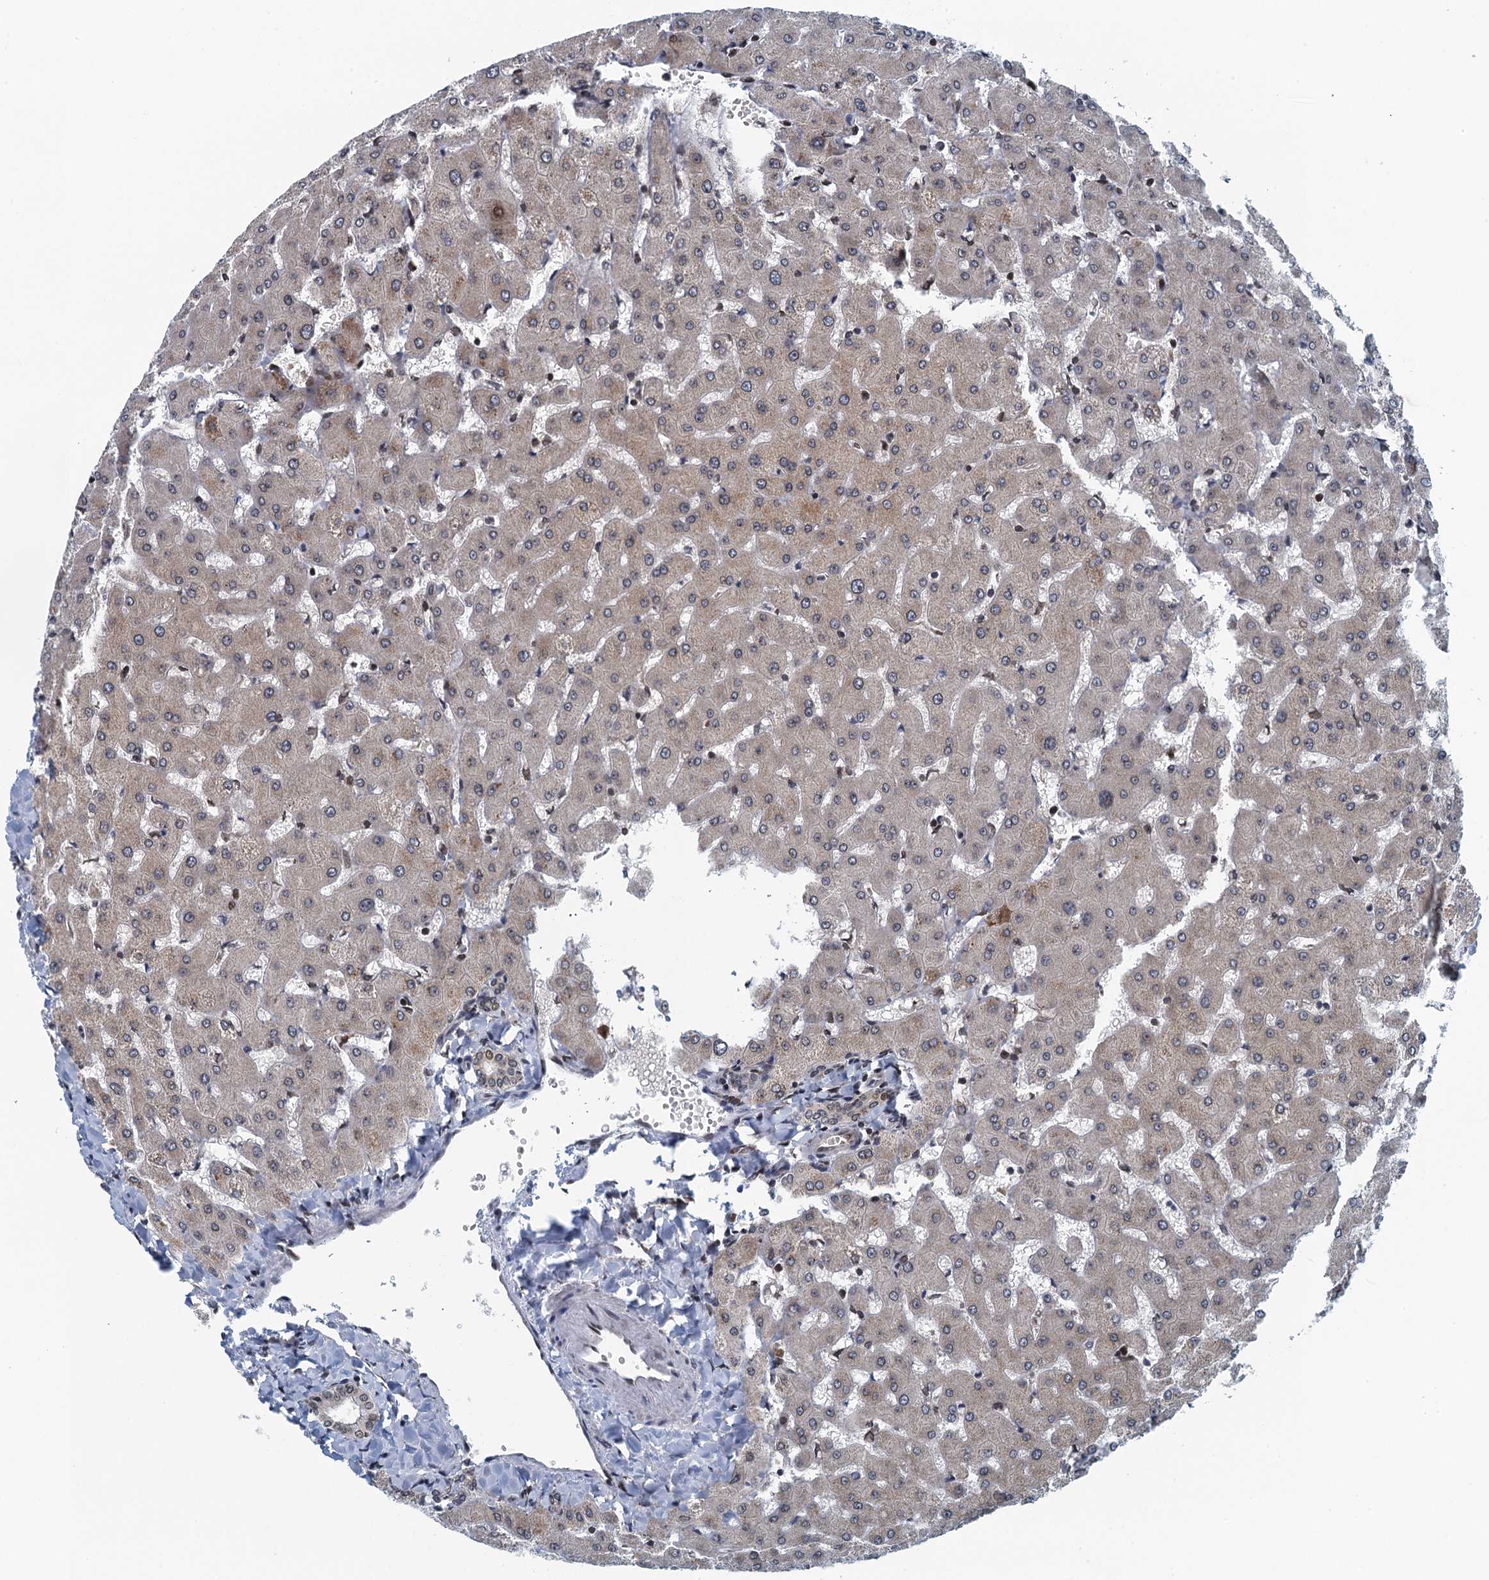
{"staining": {"intensity": "weak", "quantity": "25%-75%", "location": "nuclear"}, "tissue": "liver", "cell_type": "Cholangiocytes", "image_type": "normal", "snomed": [{"axis": "morphology", "description": "Normal tissue, NOS"}, {"axis": "topography", "description": "Liver"}], "caption": "Immunohistochemistry (IHC) image of benign liver: liver stained using IHC displays low levels of weak protein expression localized specifically in the nuclear of cholangiocytes, appearing as a nuclear brown color.", "gene": "CCDC34", "patient": {"sex": "female", "age": 63}}